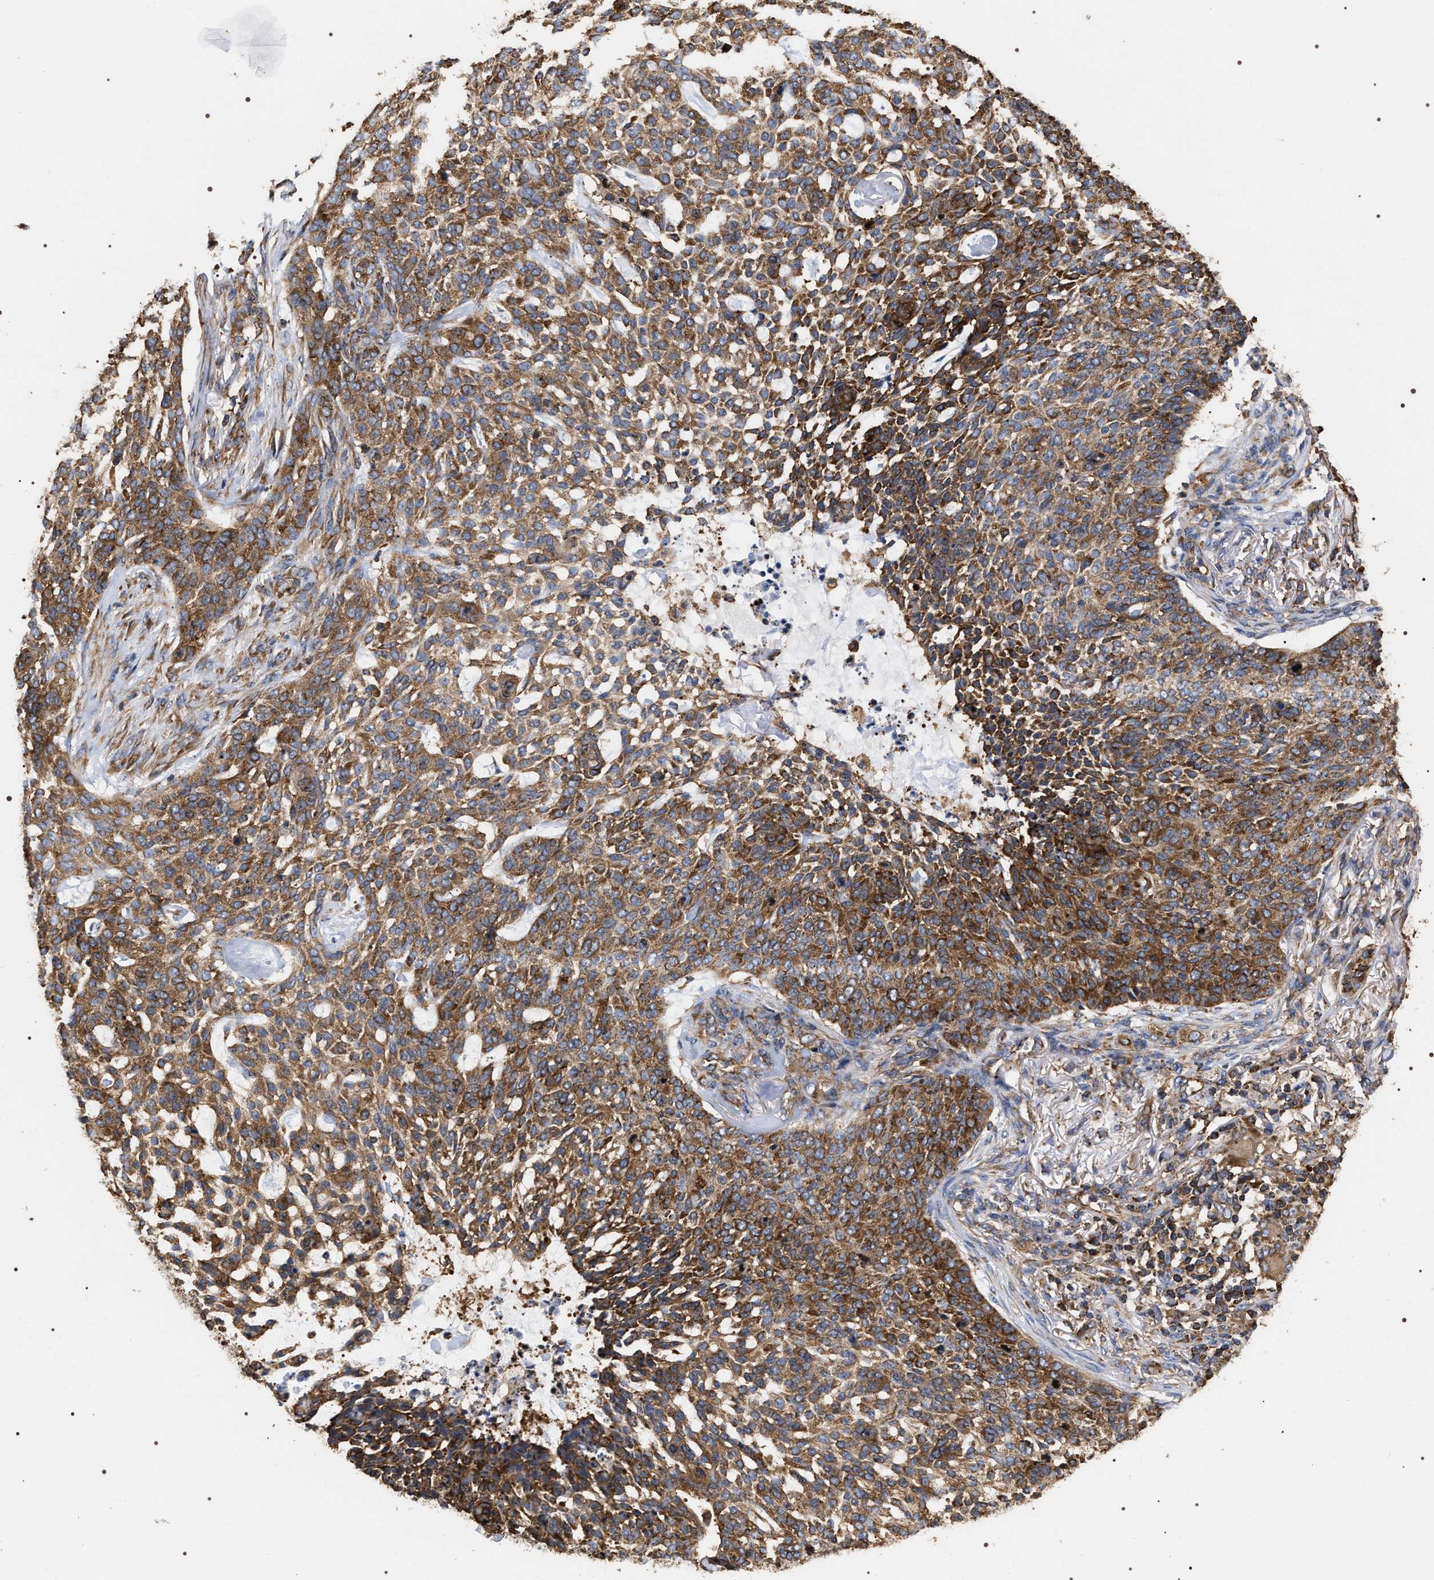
{"staining": {"intensity": "moderate", "quantity": ">75%", "location": "cytoplasmic/membranous"}, "tissue": "skin cancer", "cell_type": "Tumor cells", "image_type": "cancer", "snomed": [{"axis": "morphology", "description": "Basal cell carcinoma"}, {"axis": "topography", "description": "Skin"}], "caption": "Immunohistochemistry (DAB (3,3'-diaminobenzidine)) staining of basal cell carcinoma (skin) exhibits moderate cytoplasmic/membranous protein expression in approximately >75% of tumor cells.", "gene": "SERBP1", "patient": {"sex": "female", "age": 64}}